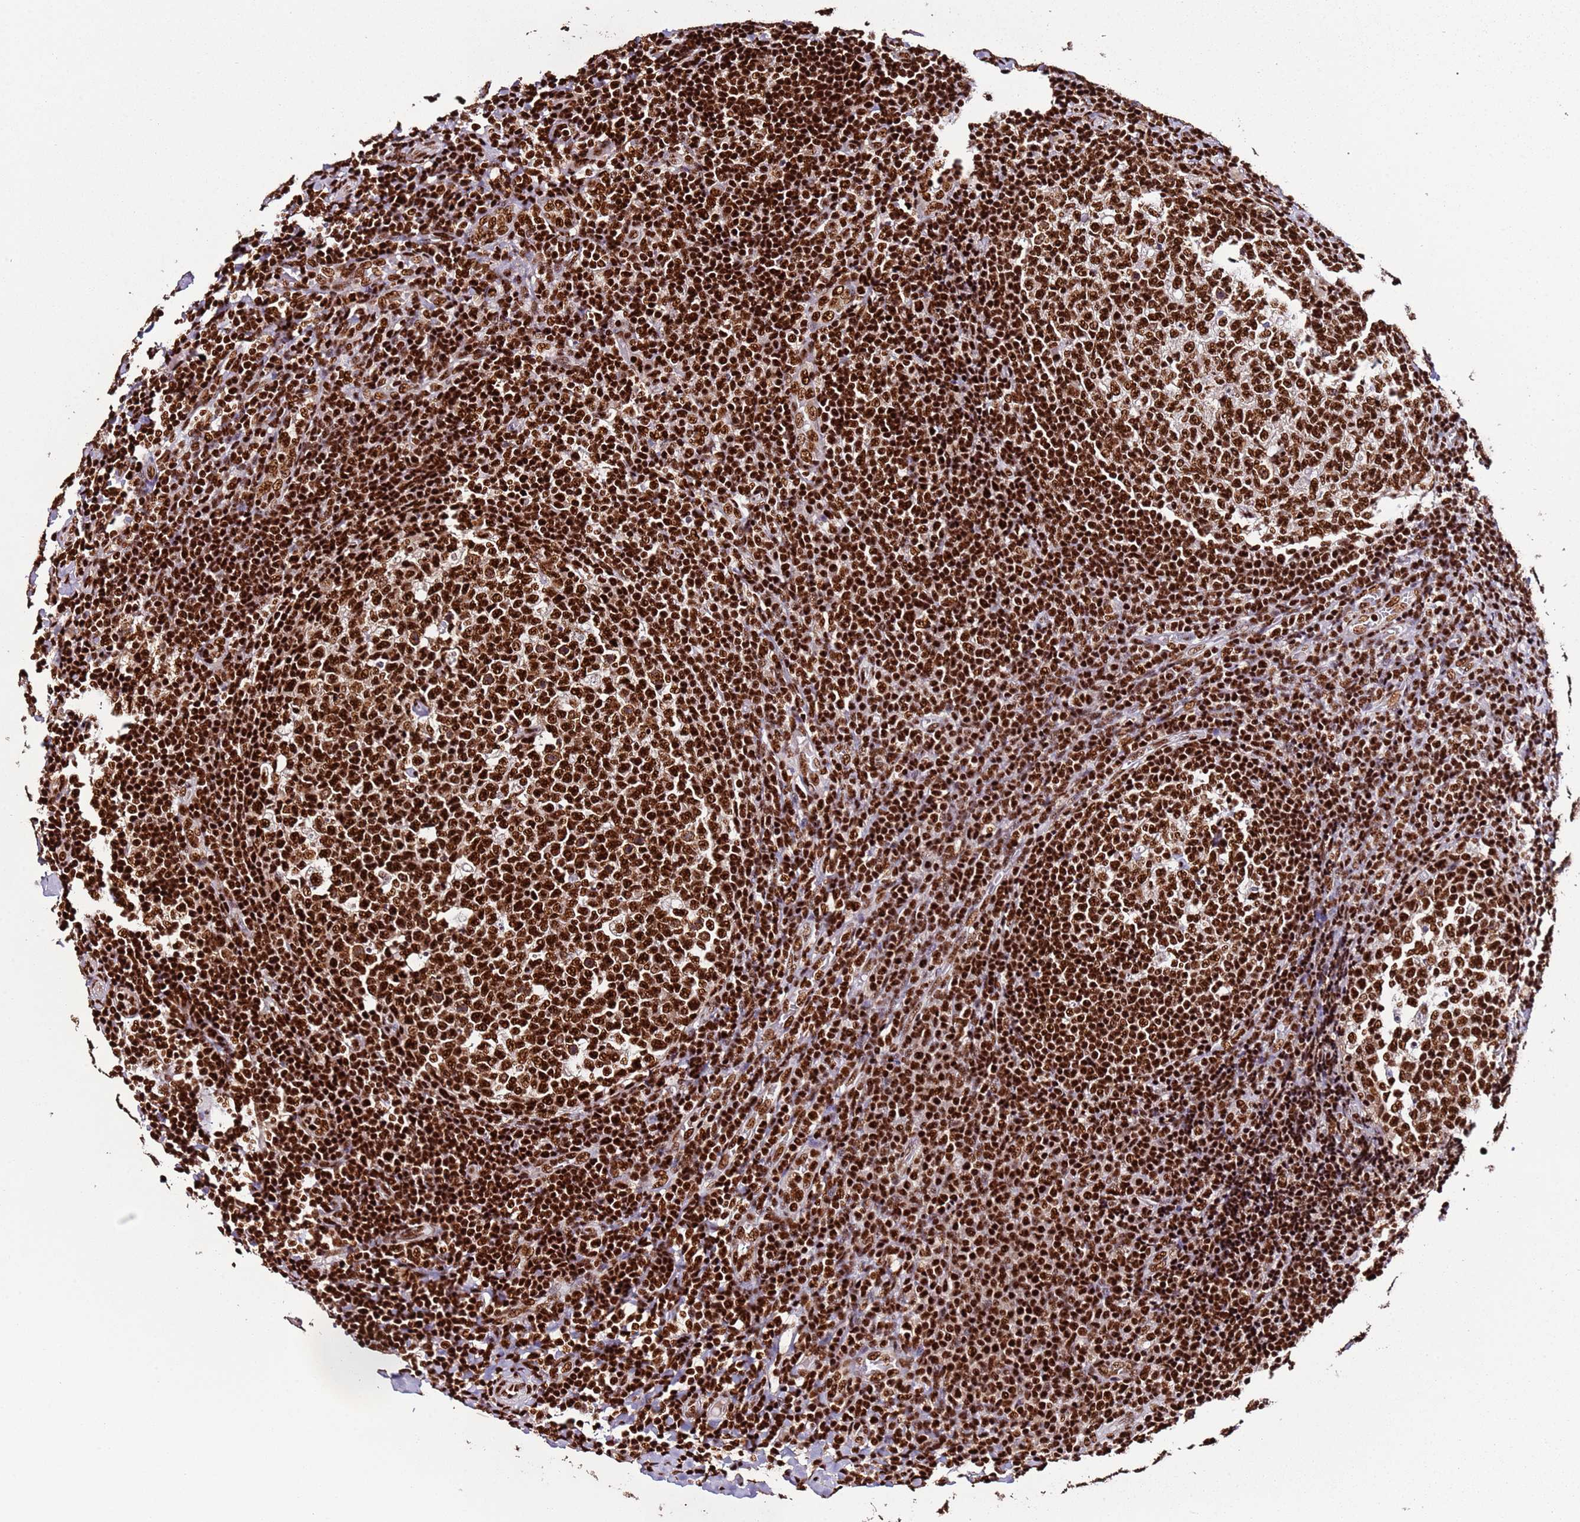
{"staining": {"intensity": "strong", "quantity": ">75%", "location": "nuclear"}, "tissue": "tonsil", "cell_type": "Germinal center cells", "image_type": "normal", "snomed": [{"axis": "morphology", "description": "Normal tissue, NOS"}, {"axis": "topography", "description": "Tonsil"}], "caption": "Protein expression analysis of benign tonsil shows strong nuclear expression in approximately >75% of germinal center cells.", "gene": "C6orf226", "patient": {"sex": "female", "age": 19}}